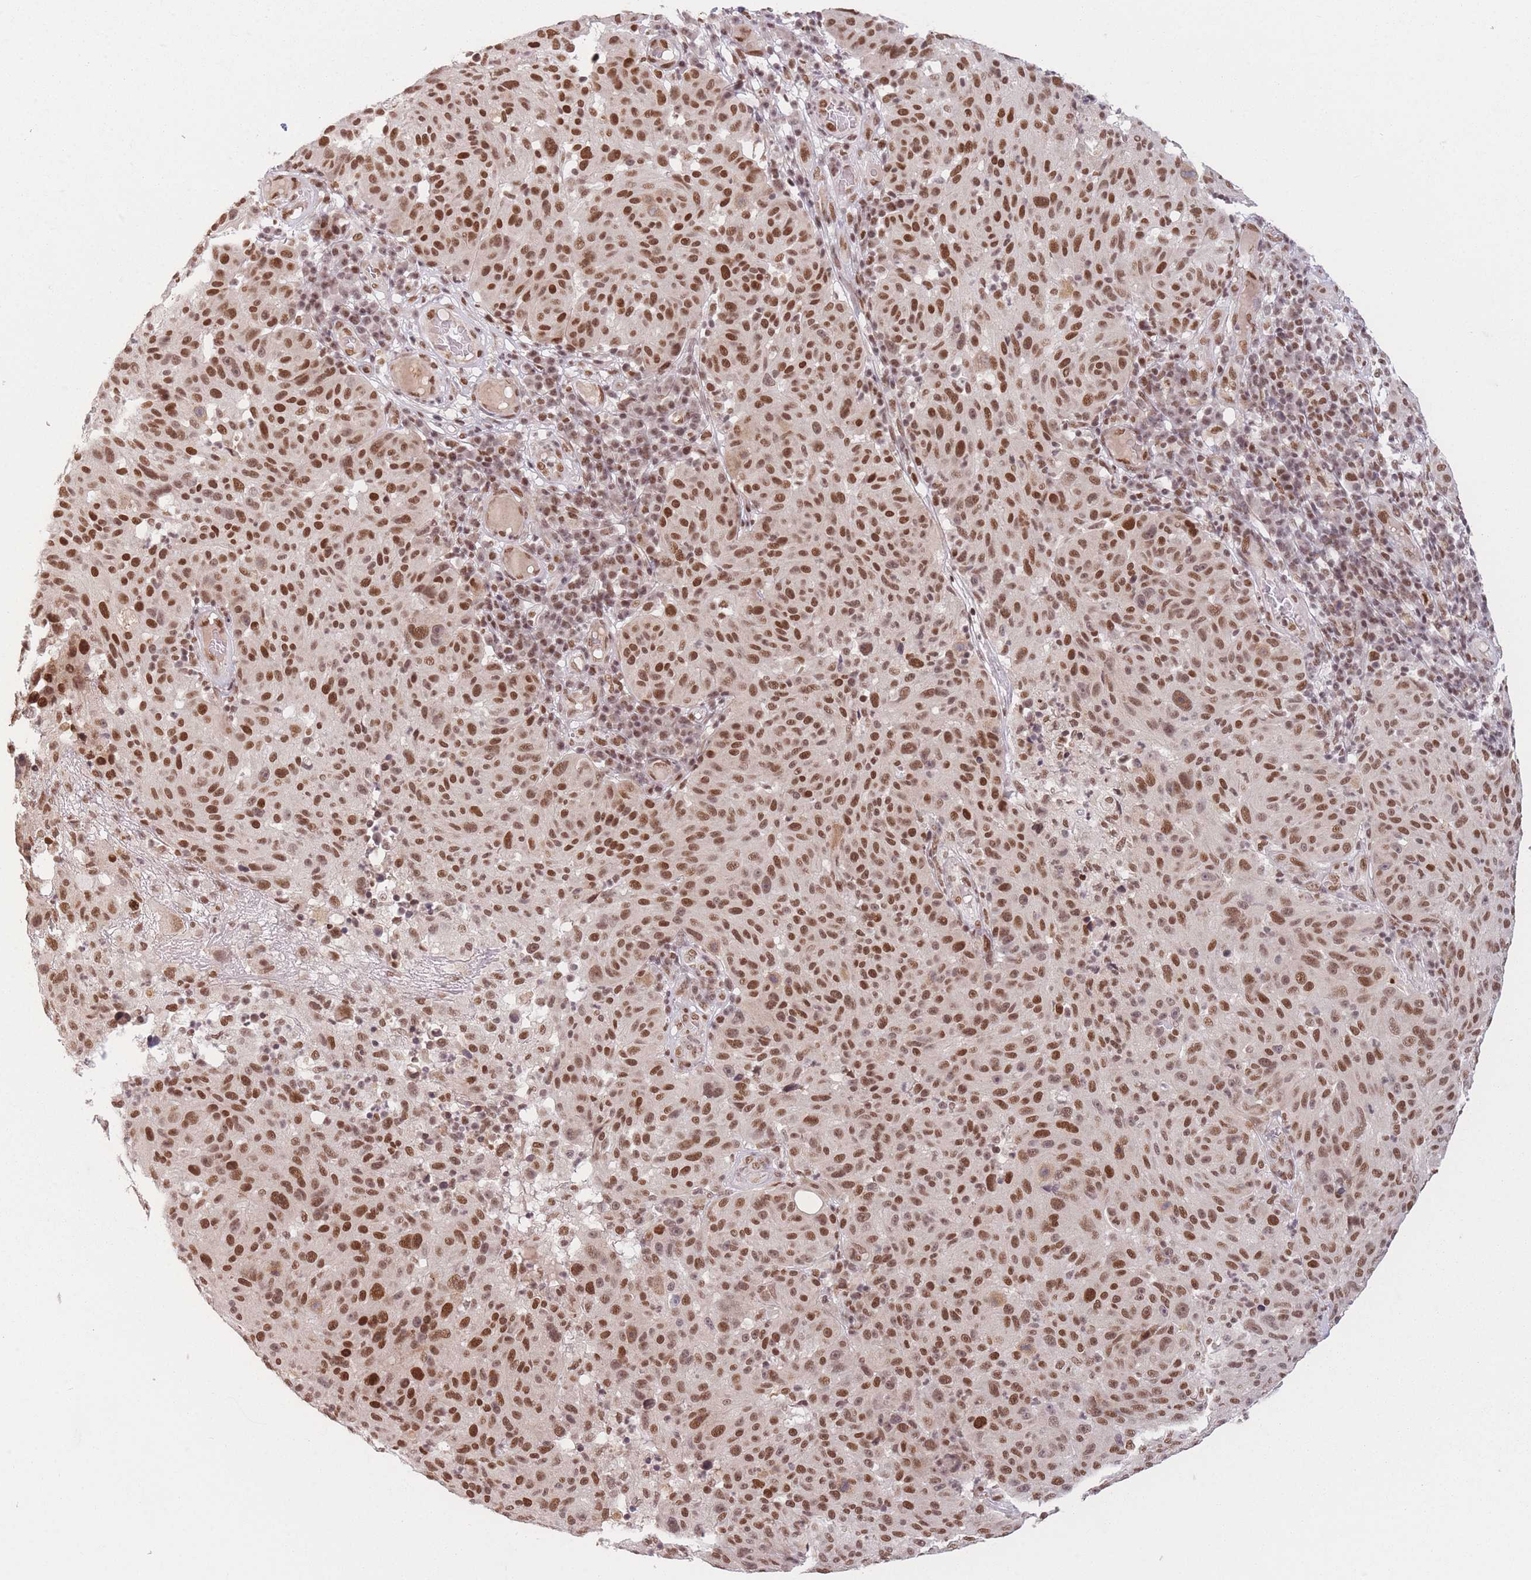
{"staining": {"intensity": "strong", "quantity": ">75%", "location": "nuclear"}, "tissue": "melanoma", "cell_type": "Tumor cells", "image_type": "cancer", "snomed": [{"axis": "morphology", "description": "Malignant melanoma, NOS"}, {"axis": "topography", "description": "Skin"}], "caption": "Protein expression analysis of malignant melanoma reveals strong nuclear staining in about >75% of tumor cells. (DAB (3,3'-diaminobenzidine) IHC, brown staining for protein, blue staining for nuclei).", "gene": "SUPT6H", "patient": {"sex": "male", "age": 53}}